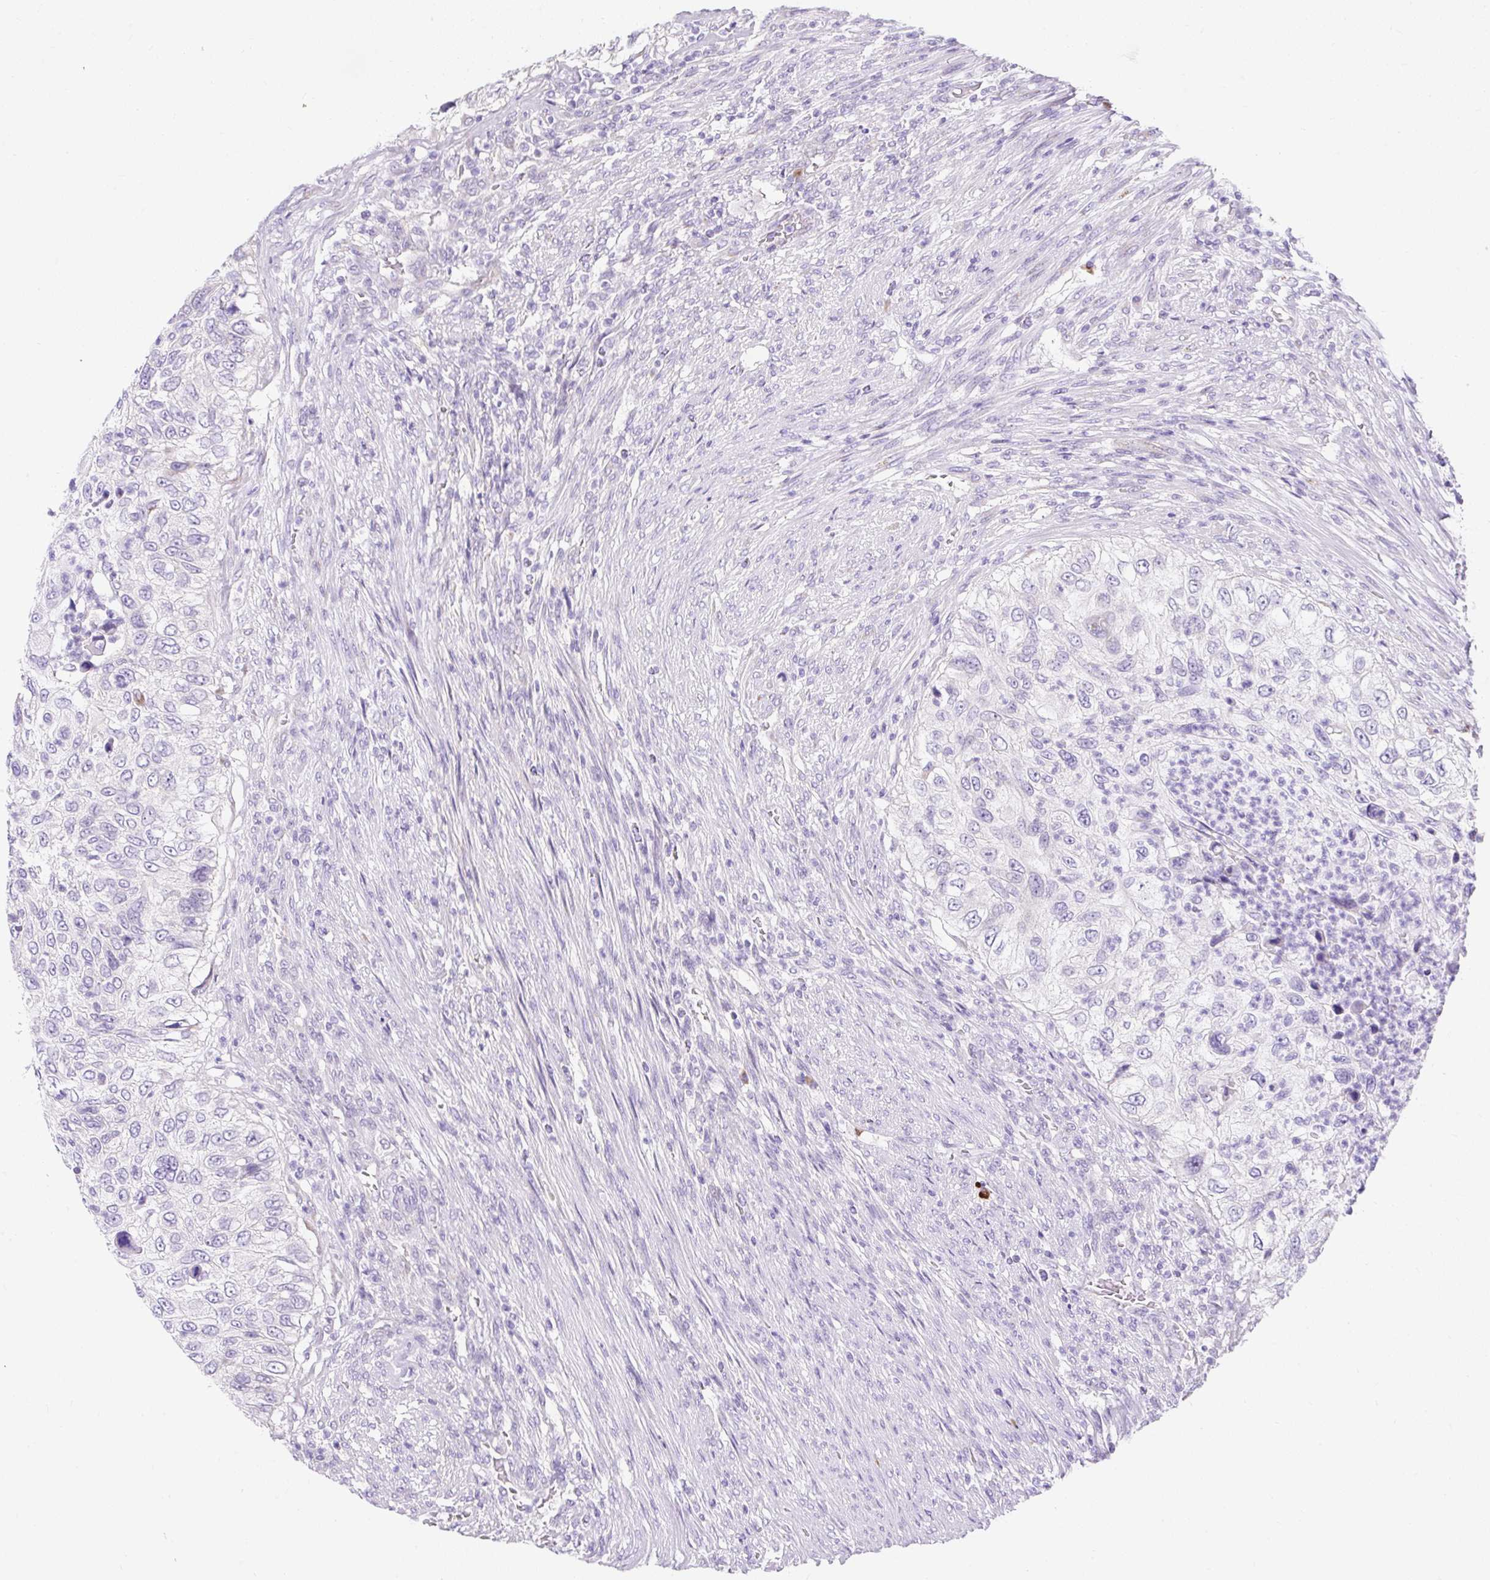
{"staining": {"intensity": "negative", "quantity": "none", "location": "none"}, "tissue": "urothelial cancer", "cell_type": "Tumor cells", "image_type": "cancer", "snomed": [{"axis": "morphology", "description": "Urothelial carcinoma, High grade"}, {"axis": "topography", "description": "Urinary bladder"}], "caption": "IHC photomicrograph of neoplastic tissue: human high-grade urothelial carcinoma stained with DAB (3,3'-diaminobenzidine) shows no significant protein expression in tumor cells. Brightfield microscopy of immunohistochemistry stained with DAB (brown) and hematoxylin (blue), captured at high magnification.", "gene": "GOLGA8A", "patient": {"sex": "female", "age": 60}}